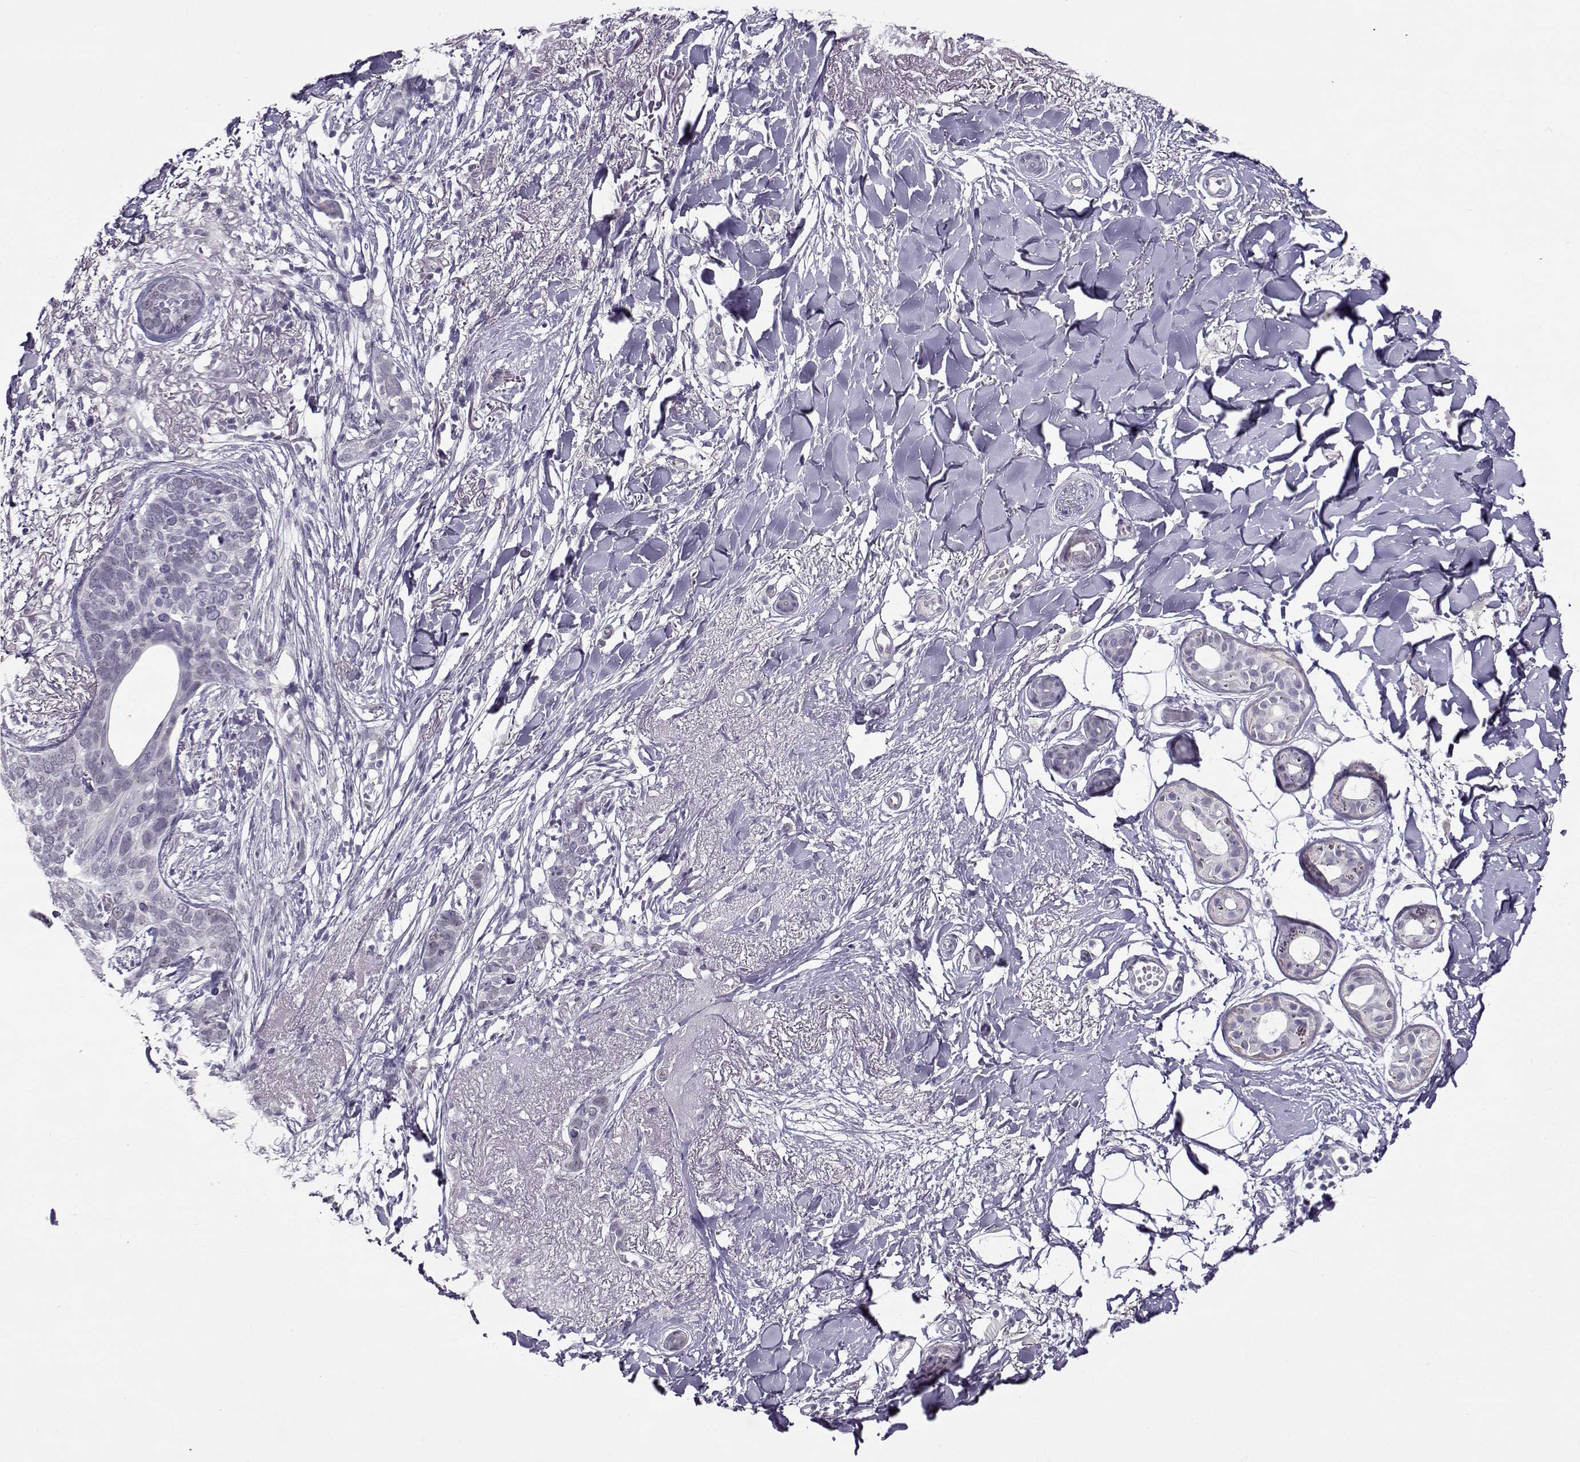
{"staining": {"intensity": "negative", "quantity": "none", "location": "none"}, "tissue": "skin cancer", "cell_type": "Tumor cells", "image_type": "cancer", "snomed": [{"axis": "morphology", "description": "Normal tissue, NOS"}, {"axis": "morphology", "description": "Basal cell carcinoma"}, {"axis": "topography", "description": "Skin"}], "caption": "This is a image of immunohistochemistry staining of skin cancer (basal cell carcinoma), which shows no positivity in tumor cells.", "gene": "TEX55", "patient": {"sex": "male", "age": 84}}